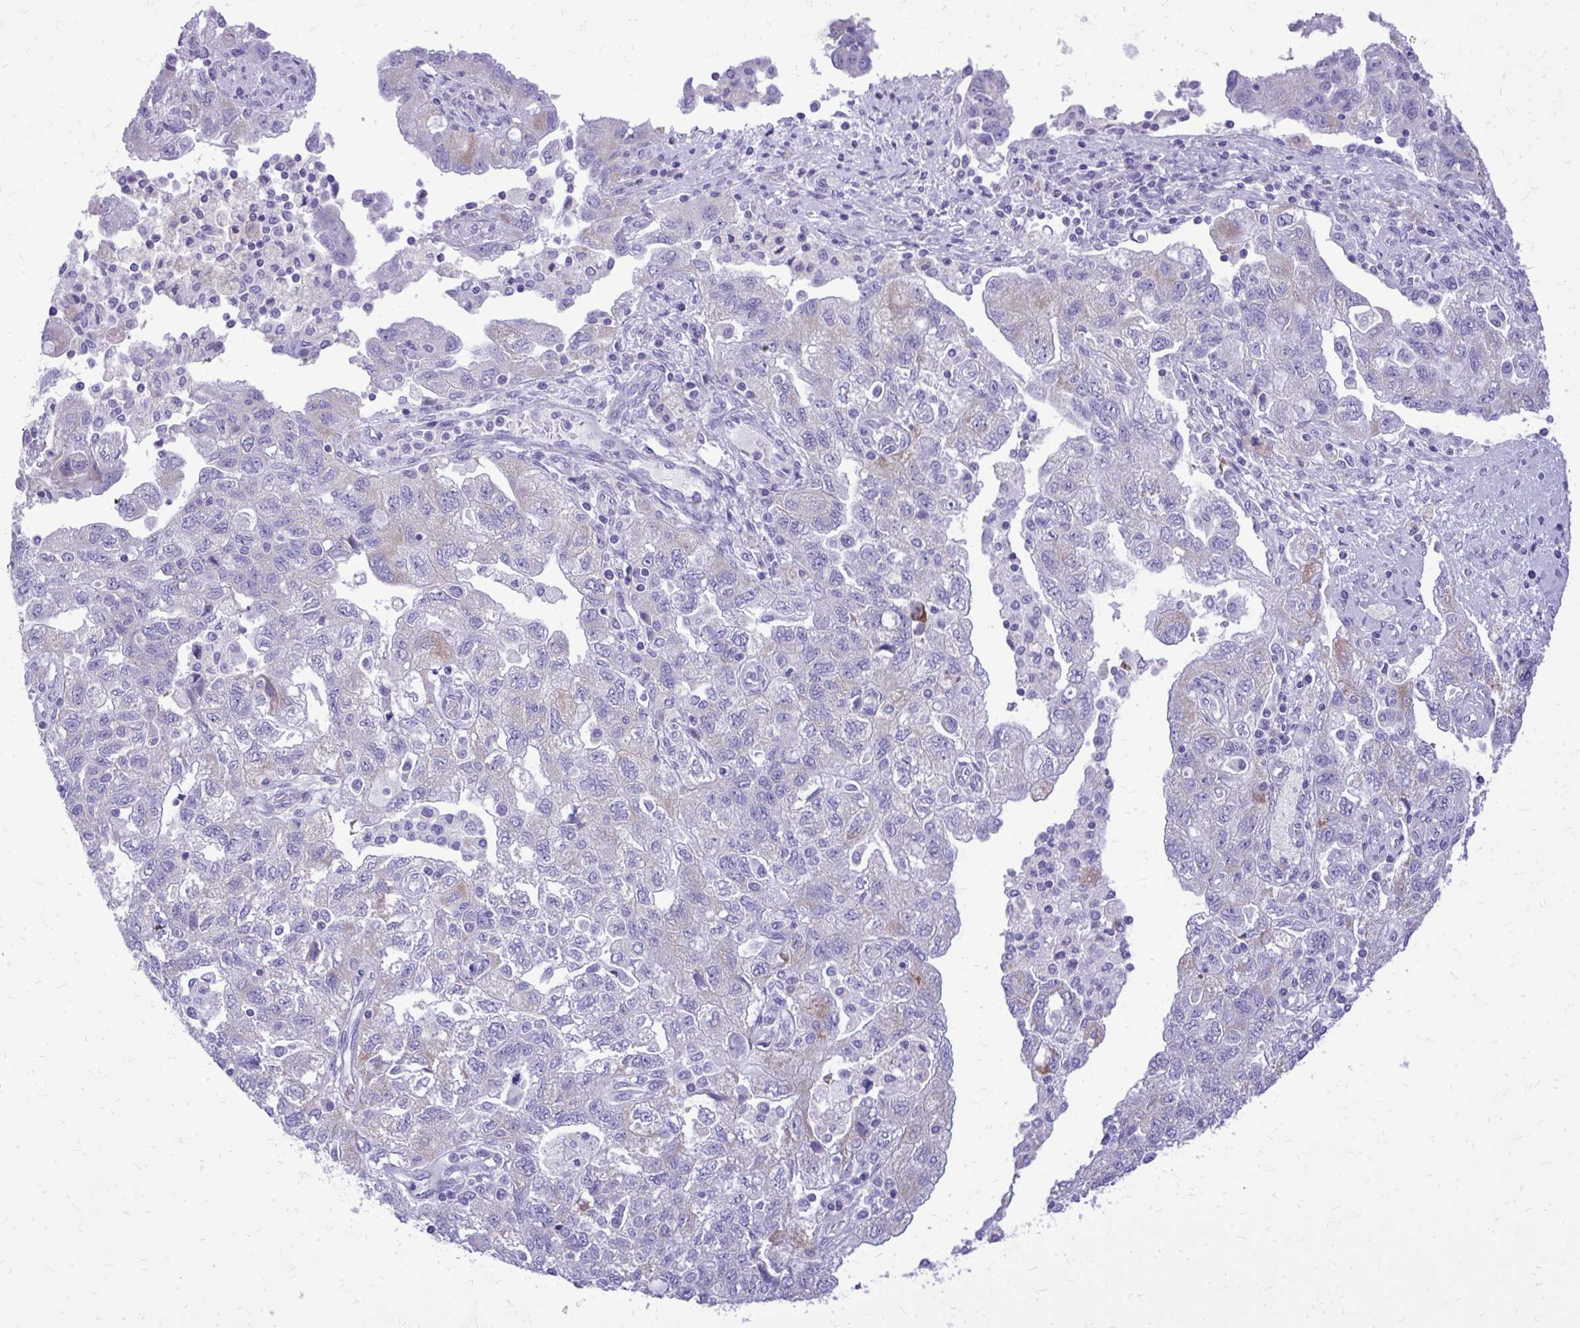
{"staining": {"intensity": "negative", "quantity": "none", "location": "none"}, "tissue": "ovarian cancer", "cell_type": "Tumor cells", "image_type": "cancer", "snomed": [{"axis": "morphology", "description": "Carcinoma, NOS"}, {"axis": "morphology", "description": "Cystadenocarcinoma, serous, NOS"}, {"axis": "topography", "description": "Ovary"}], "caption": "A high-resolution histopathology image shows IHC staining of ovarian carcinoma, which exhibits no significant staining in tumor cells.", "gene": "BCL6B", "patient": {"sex": "female", "age": 69}}